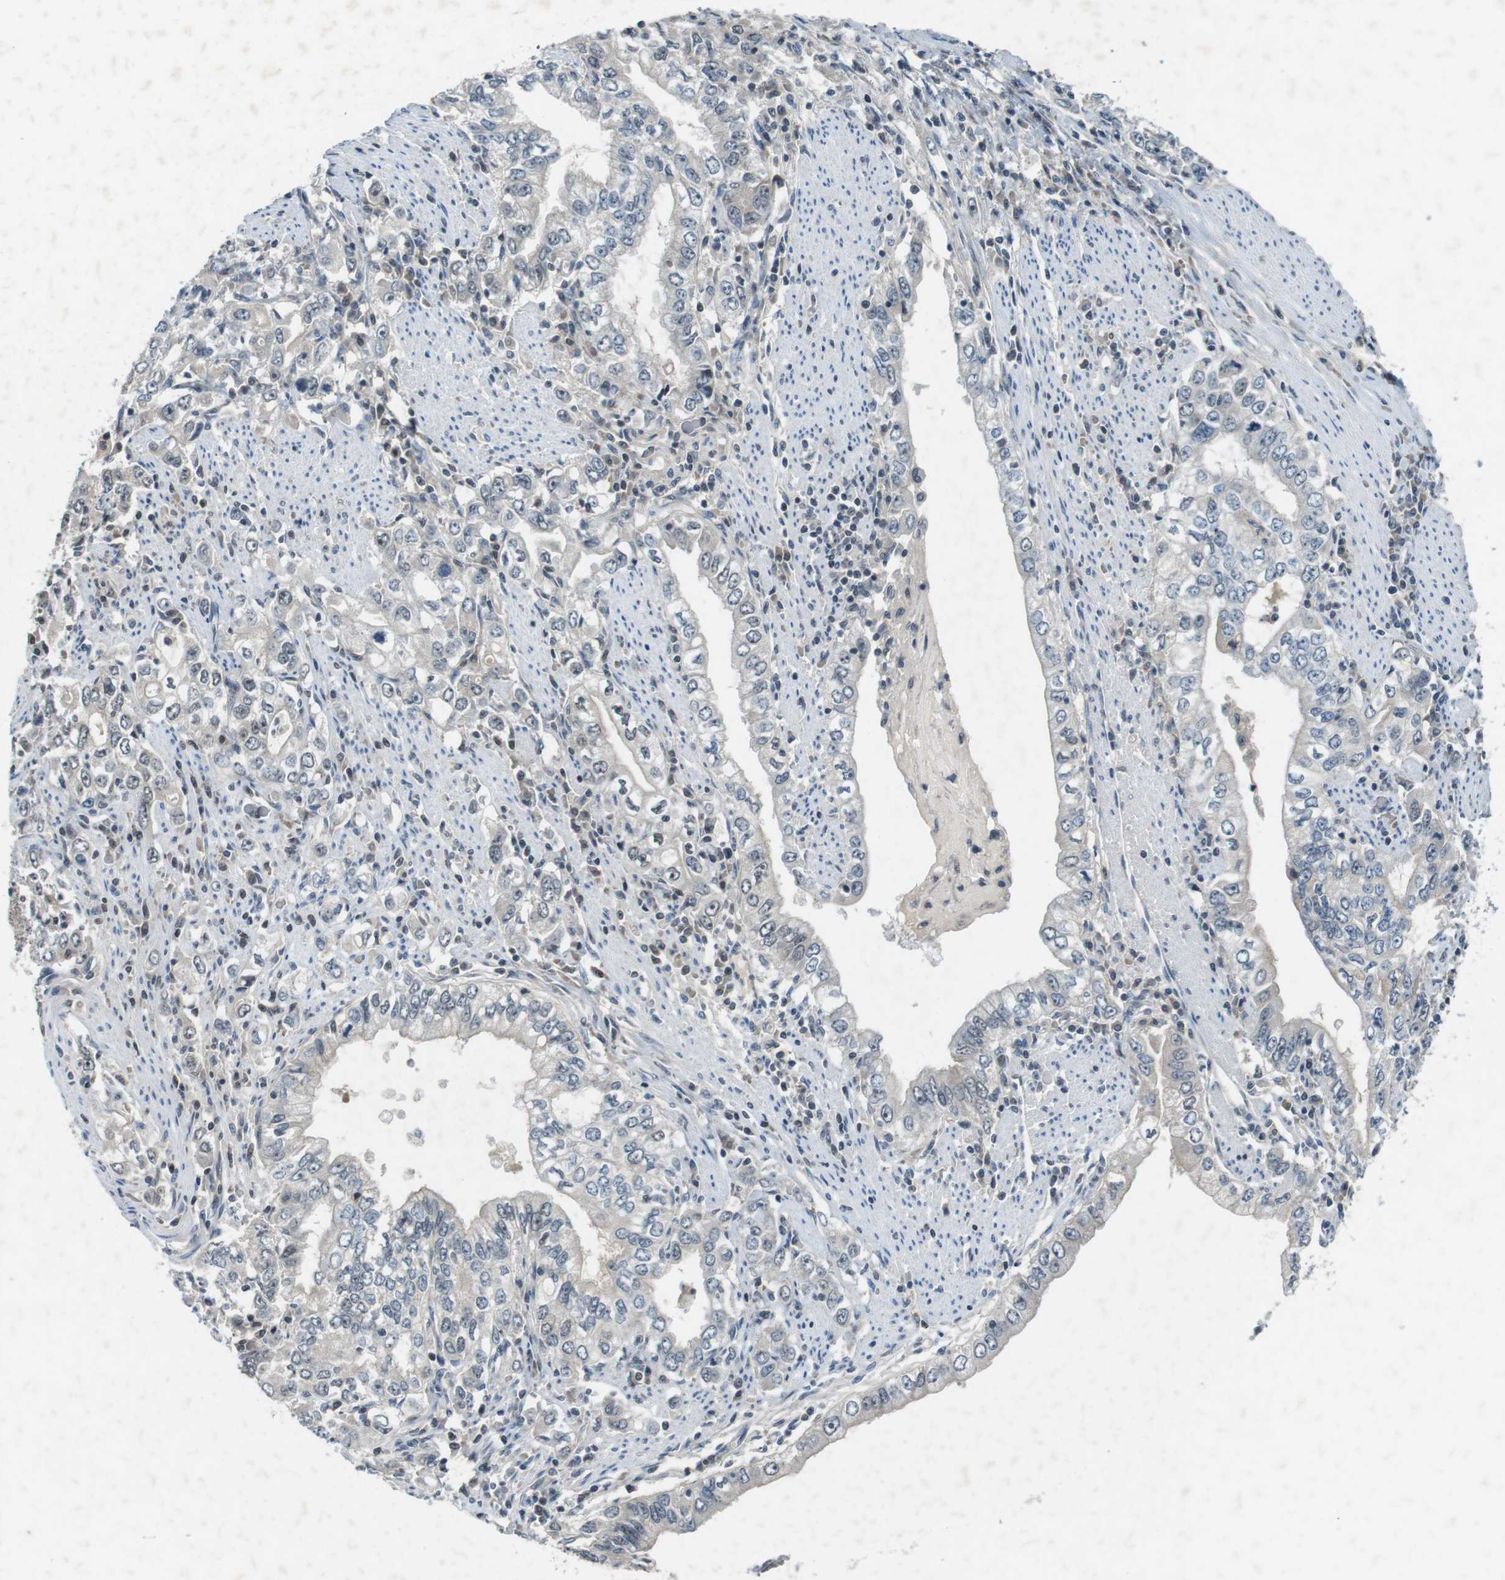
{"staining": {"intensity": "negative", "quantity": "none", "location": "none"}, "tissue": "stomach cancer", "cell_type": "Tumor cells", "image_type": "cancer", "snomed": [{"axis": "morphology", "description": "Adenocarcinoma, NOS"}, {"axis": "topography", "description": "Stomach, lower"}], "caption": "The immunohistochemistry (IHC) photomicrograph has no significant staining in tumor cells of stomach cancer tissue.", "gene": "MAPKAPK5", "patient": {"sex": "female", "age": 72}}